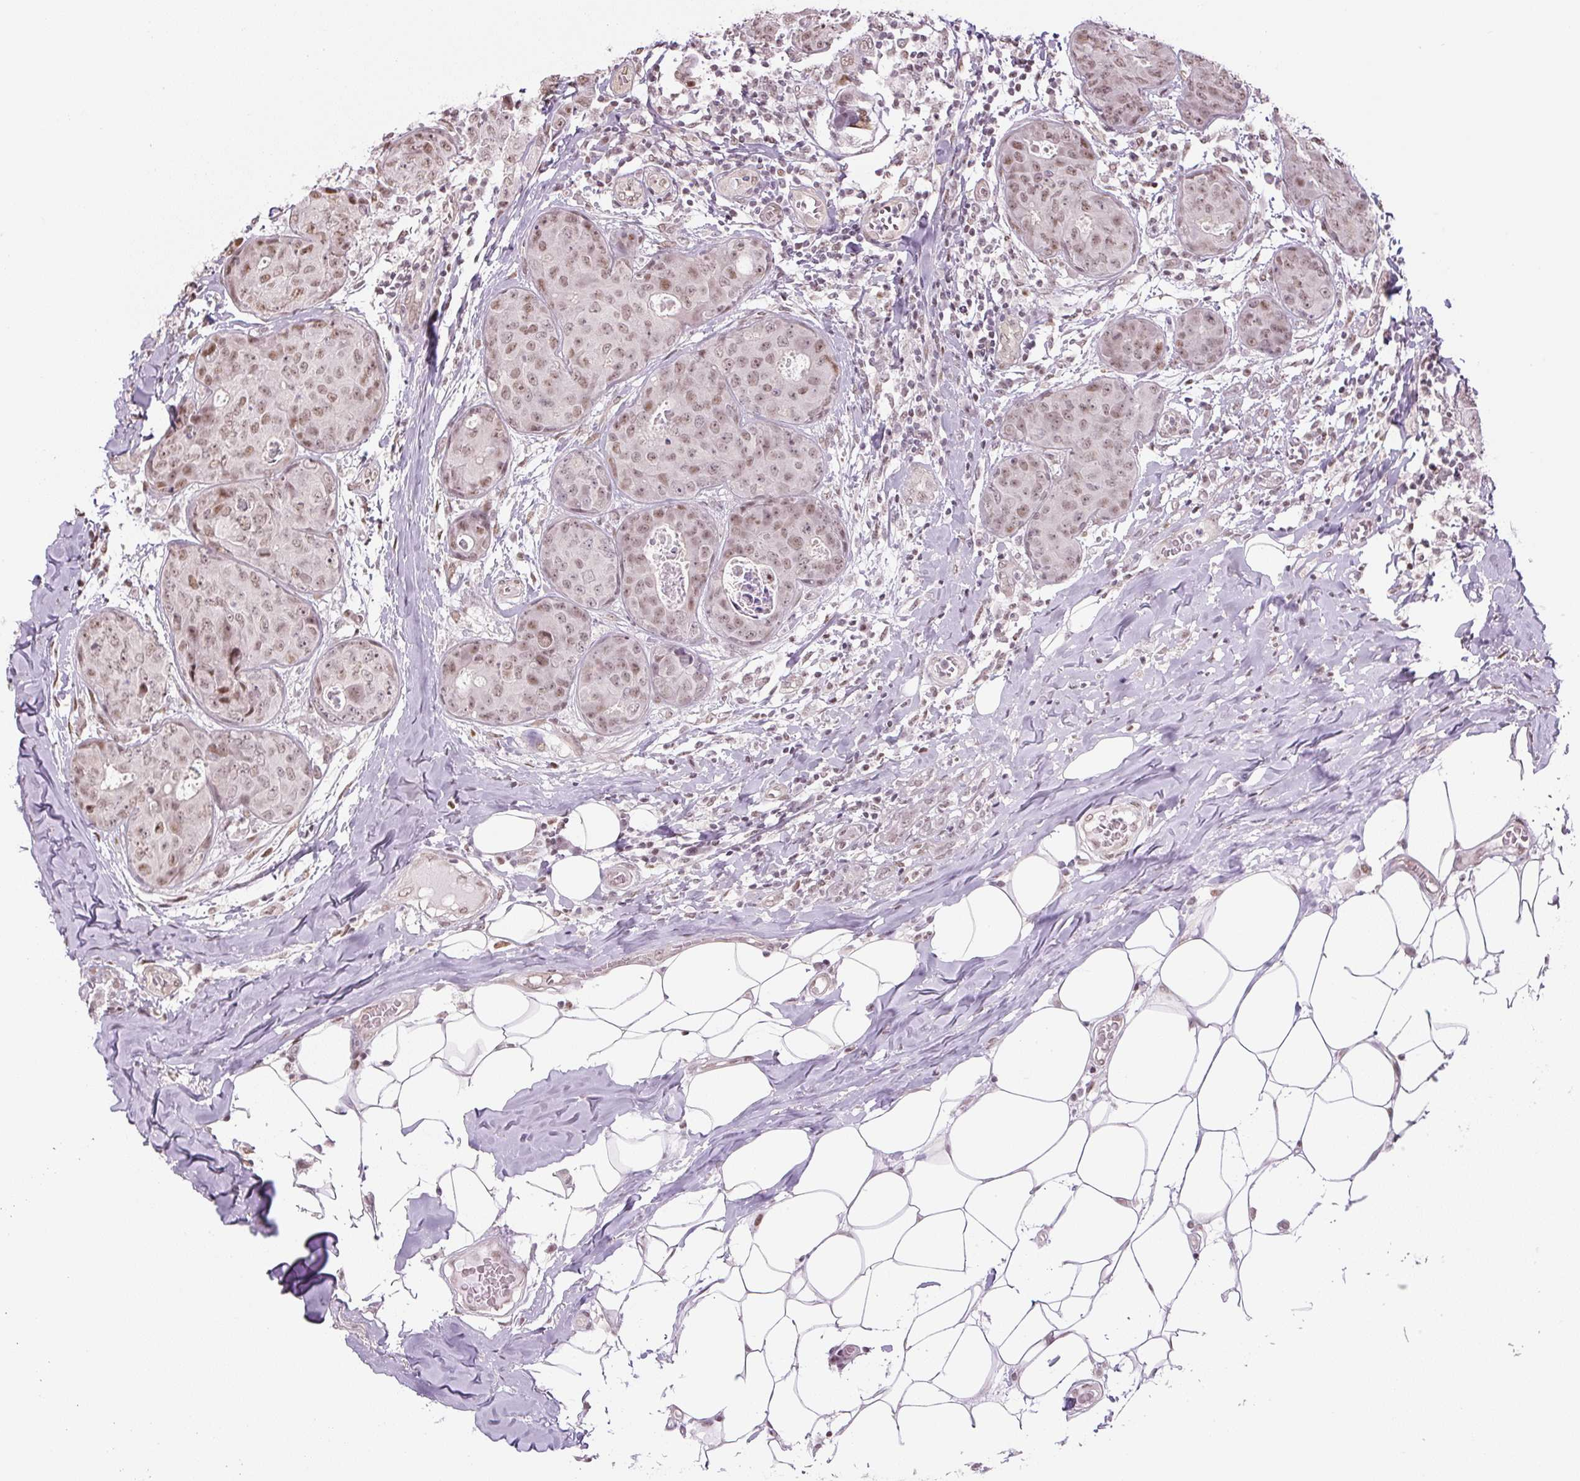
{"staining": {"intensity": "moderate", "quantity": ">75%", "location": "nuclear"}, "tissue": "breast cancer", "cell_type": "Tumor cells", "image_type": "cancer", "snomed": [{"axis": "morphology", "description": "Duct carcinoma"}, {"axis": "topography", "description": "Breast"}], "caption": "Breast cancer (infiltrating ductal carcinoma) stained with a brown dye exhibits moderate nuclear positive positivity in about >75% of tumor cells.", "gene": "TCFL5", "patient": {"sex": "female", "age": 43}}